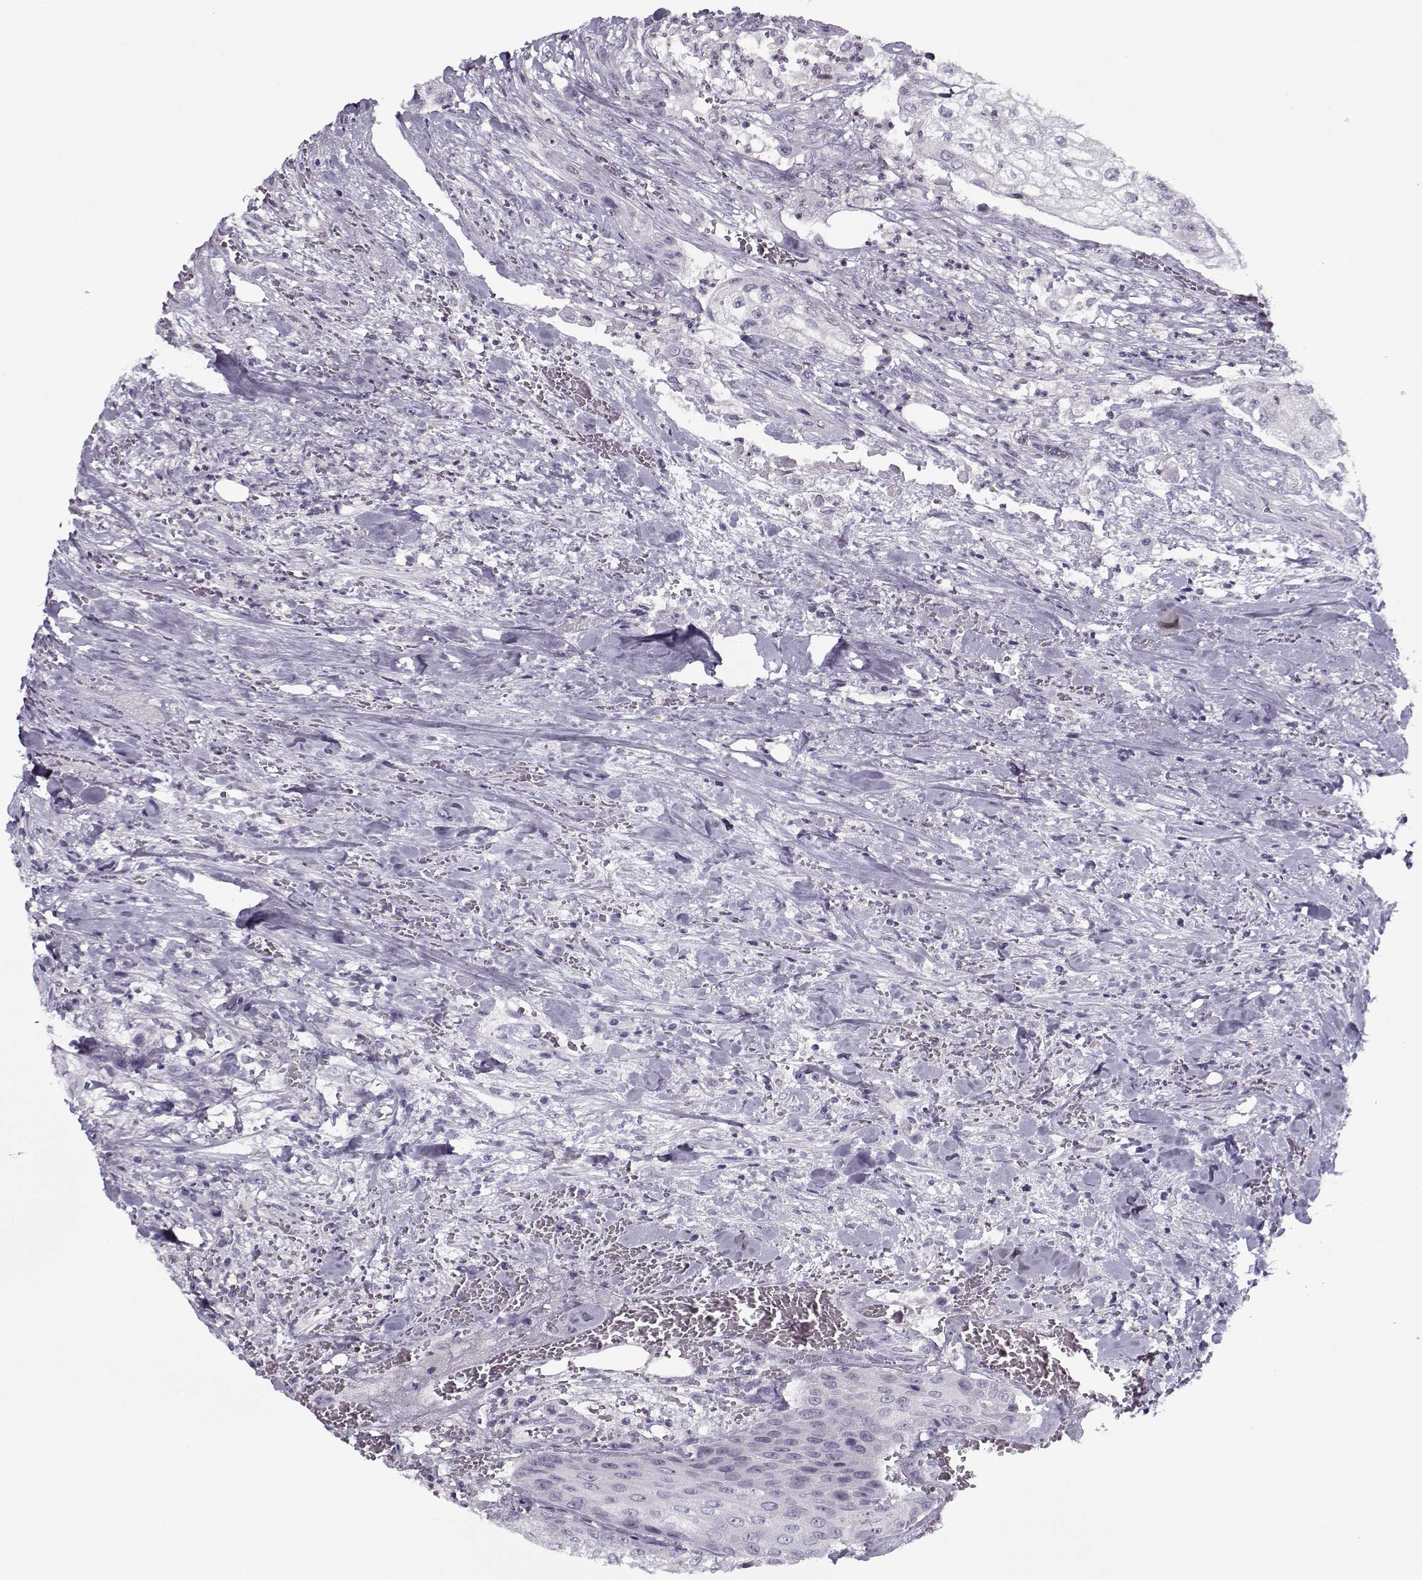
{"staining": {"intensity": "negative", "quantity": "none", "location": "none"}, "tissue": "urothelial cancer", "cell_type": "Tumor cells", "image_type": "cancer", "snomed": [{"axis": "morphology", "description": "Urothelial carcinoma, High grade"}, {"axis": "topography", "description": "Urinary bladder"}], "caption": "Micrograph shows no protein staining in tumor cells of urothelial carcinoma (high-grade) tissue.", "gene": "CIBAR1", "patient": {"sex": "male", "age": 62}}